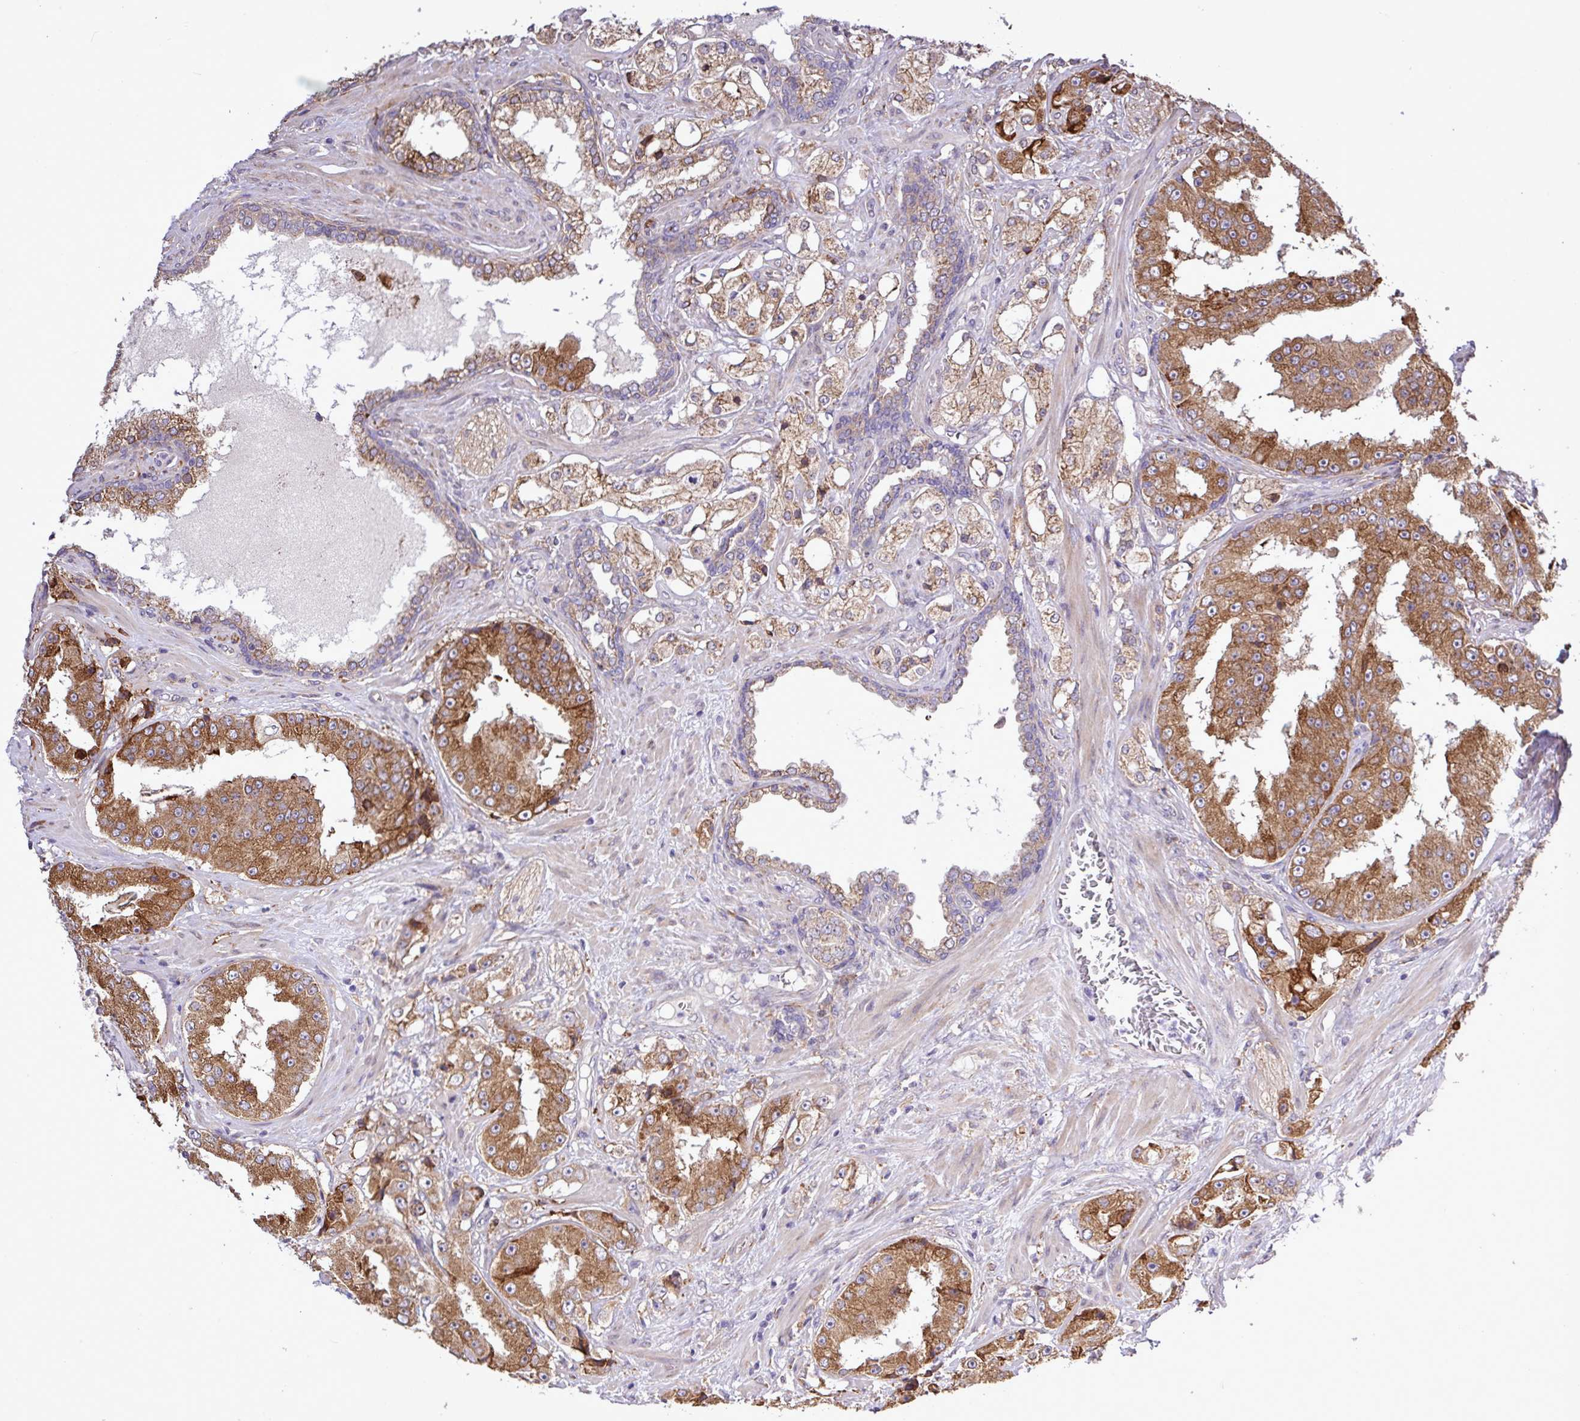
{"staining": {"intensity": "moderate", "quantity": ">75%", "location": "cytoplasmic/membranous"}, "tissue": "prostate cancer", "cell_type": "Tumor cells", "image_type": "cancer", "snomed": [{"axis": "morphology", "description": "Adenocarcinoma, High grade"}, {"axis": "topography", "description": "Prostate"}], "caption": "Brown immunohistochemical staining in prostate cancer exhibits moderate cytoplasmic/membranous expression in approximately >75% of tumor cells. (DAB = brown stain, brightfield microscopy at high magnification).", "gene": "MEGF6", "patient": {"sex": "male", "age": 73}}